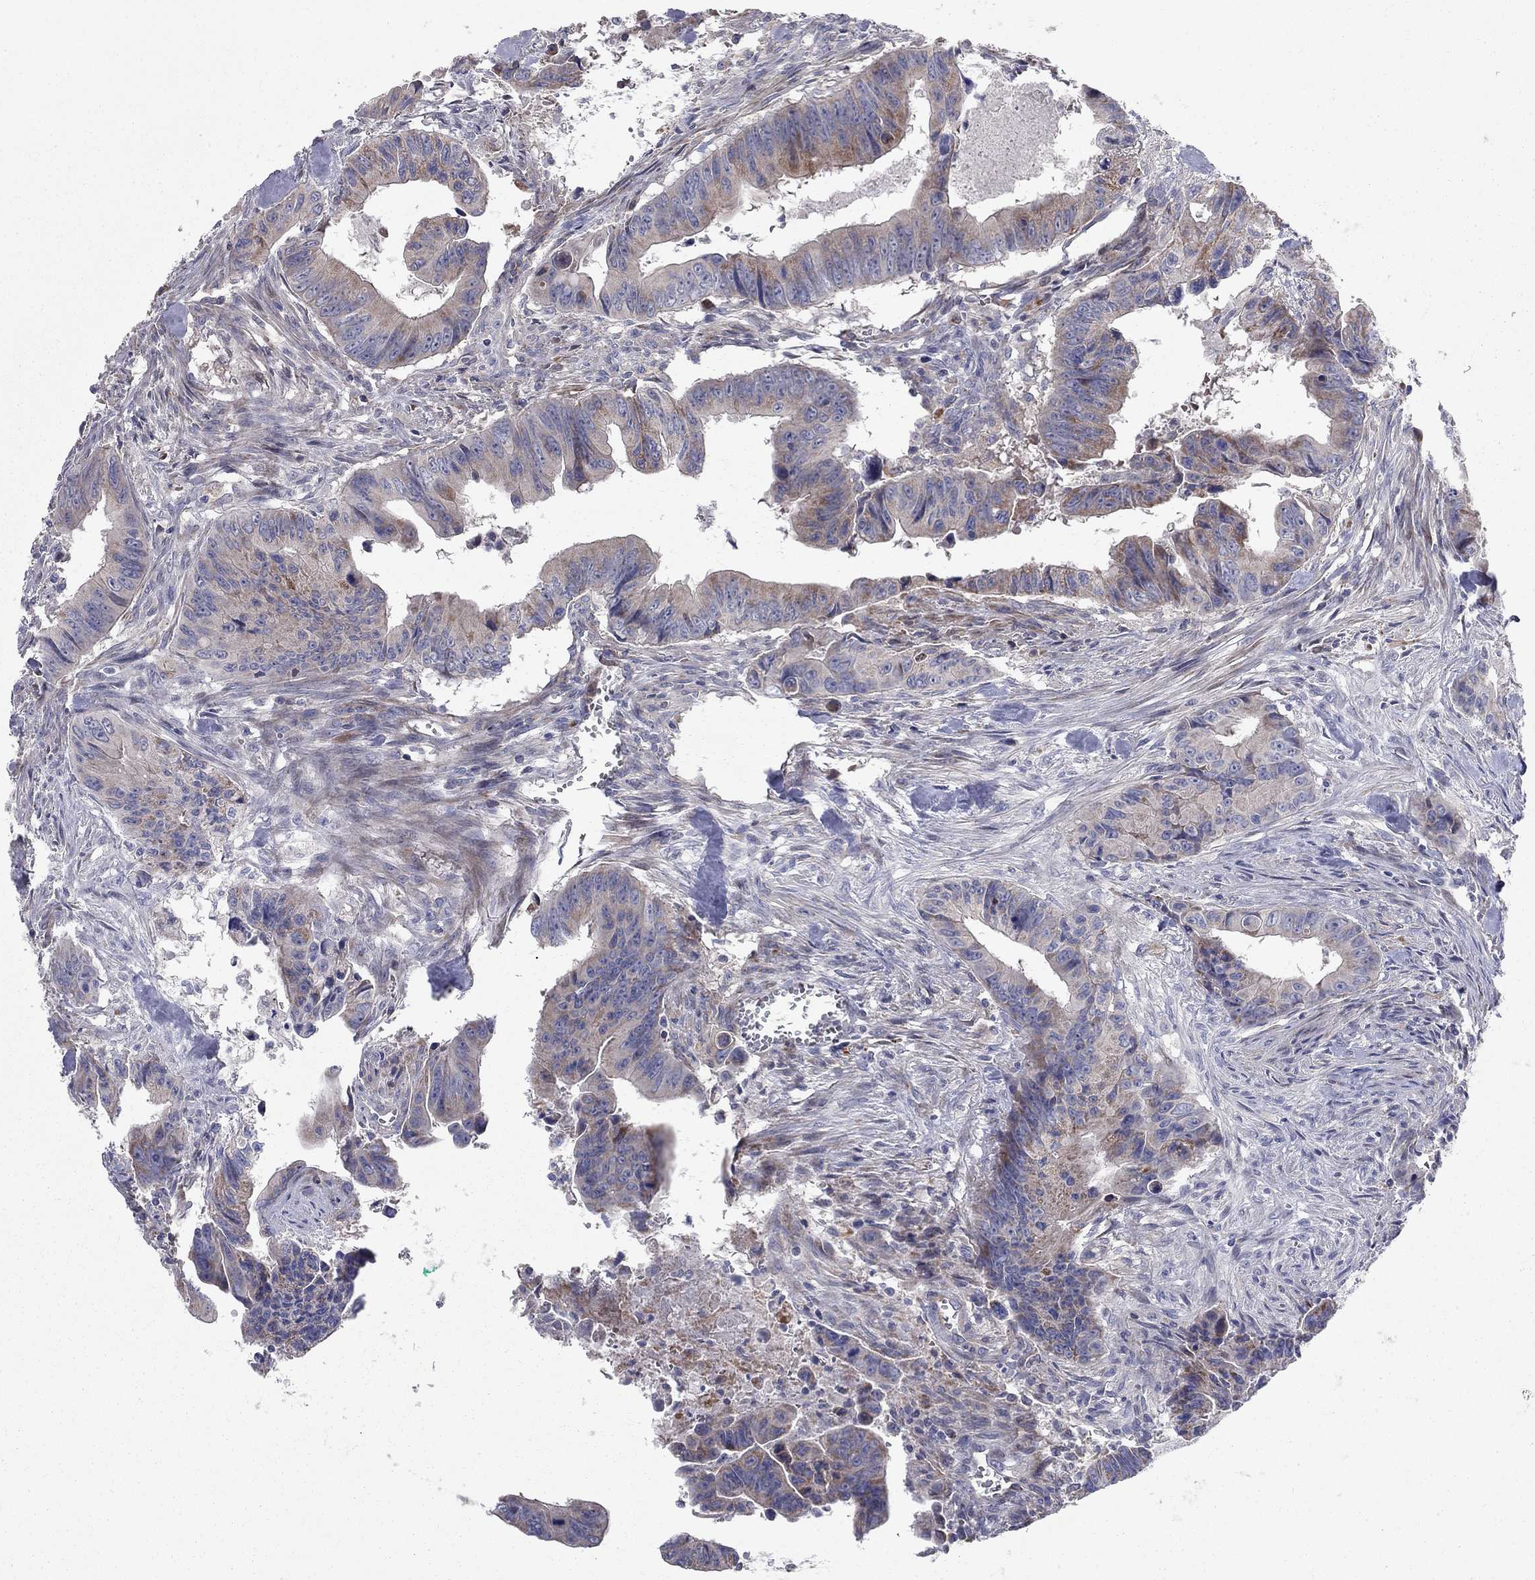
{"staining": {"intensity": "moderate", "quantity": "<25%", "location": "cytoplasmic/membranous"}, "tissue": "colorectal cancer", "cell_type": "Tumor cells", "image_type": "cancer", "snomed": [{"axis": "morphology", "description": "Adenocarcinoma, NOS"}, {"axis": "topography", "description": "Colon"}], "caption": "The image displays staining of adenocarcinoma (colorectal), revealing moderate cytoplasmic/membranous protein positivity (brown color) within tumor cells.", "gene": "KANSL1L", "patient": {"sex": "female", "age": 87}}